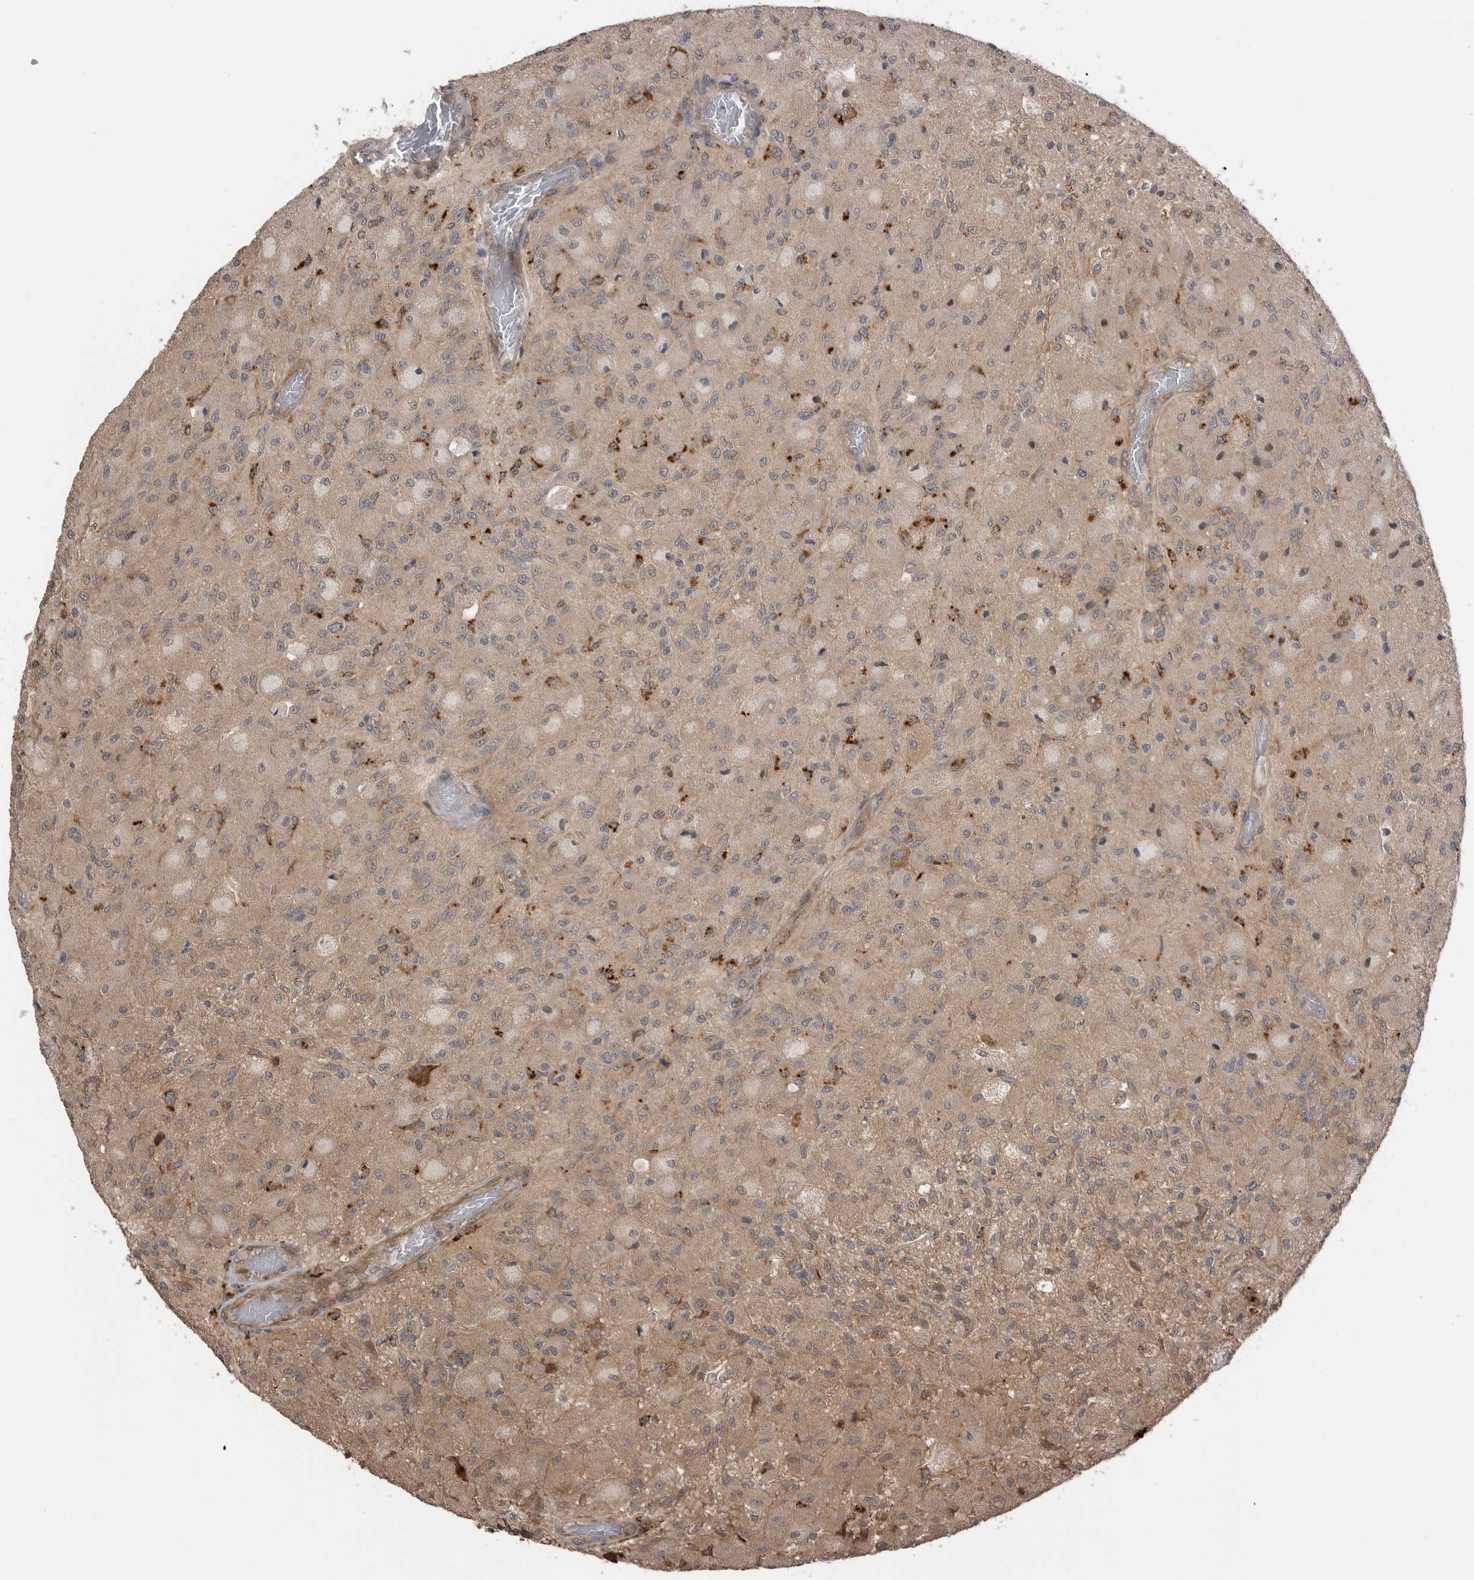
{"staining": {"intensity": "weak", "quantity": ">75%", "location": "cytoplasmic/membranous"}, "tissue": "glioma", "cell_type": "Tumor cells", "image_type": "cancer", "snomed": [{"axis": "morphology", "description": "Normal tissue, NOS"}, {"axis": "morphology", "description": "Glioma, malignant, High grade"}, {"axis": "topography", "description": "Cerebral cortex"}], "caption": "About >75% of tumor cells in human glioma demonstrate weak cytoplasmic/membranous protein staining as visualized by brown immunohistochemical staining.", "gene": "PEAK1", "patient": {"sex": "male", "age": 77}}